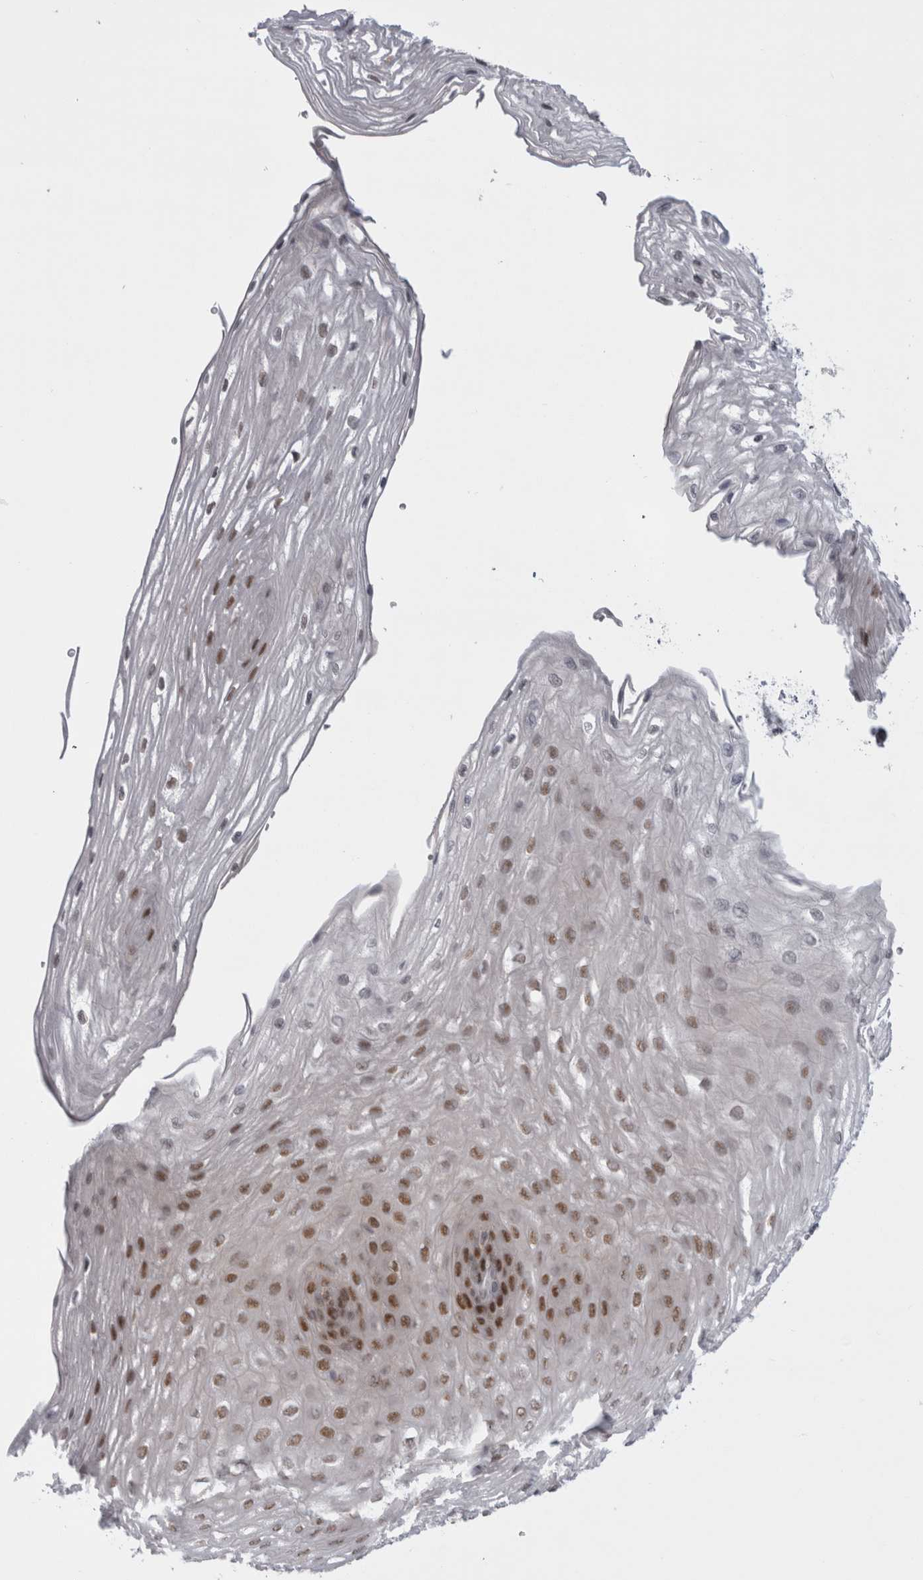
{"staining": {"intensity": "moderate", "quantity": ">75%", "location": "nuclear"}, "tissue": "esophagus", "cell_type": "Squamous epithelial cells", "image_type": "normal", "snomed": [{"axis": "morphology", "description": "Normal tissue, NOS"}, {"axis": "topography", "description": "Esophagus"}], "caption": "Immunohistochemistry (IHC) photomicrograph of unremarkable esophagus stained for a protein (brown), which reveals medium levels of moderate nuclear positivity in approximately >75% of squamous epithelial cells.", "gene": "PSMB2", "patient": {"sex": "female", "age": 66}}